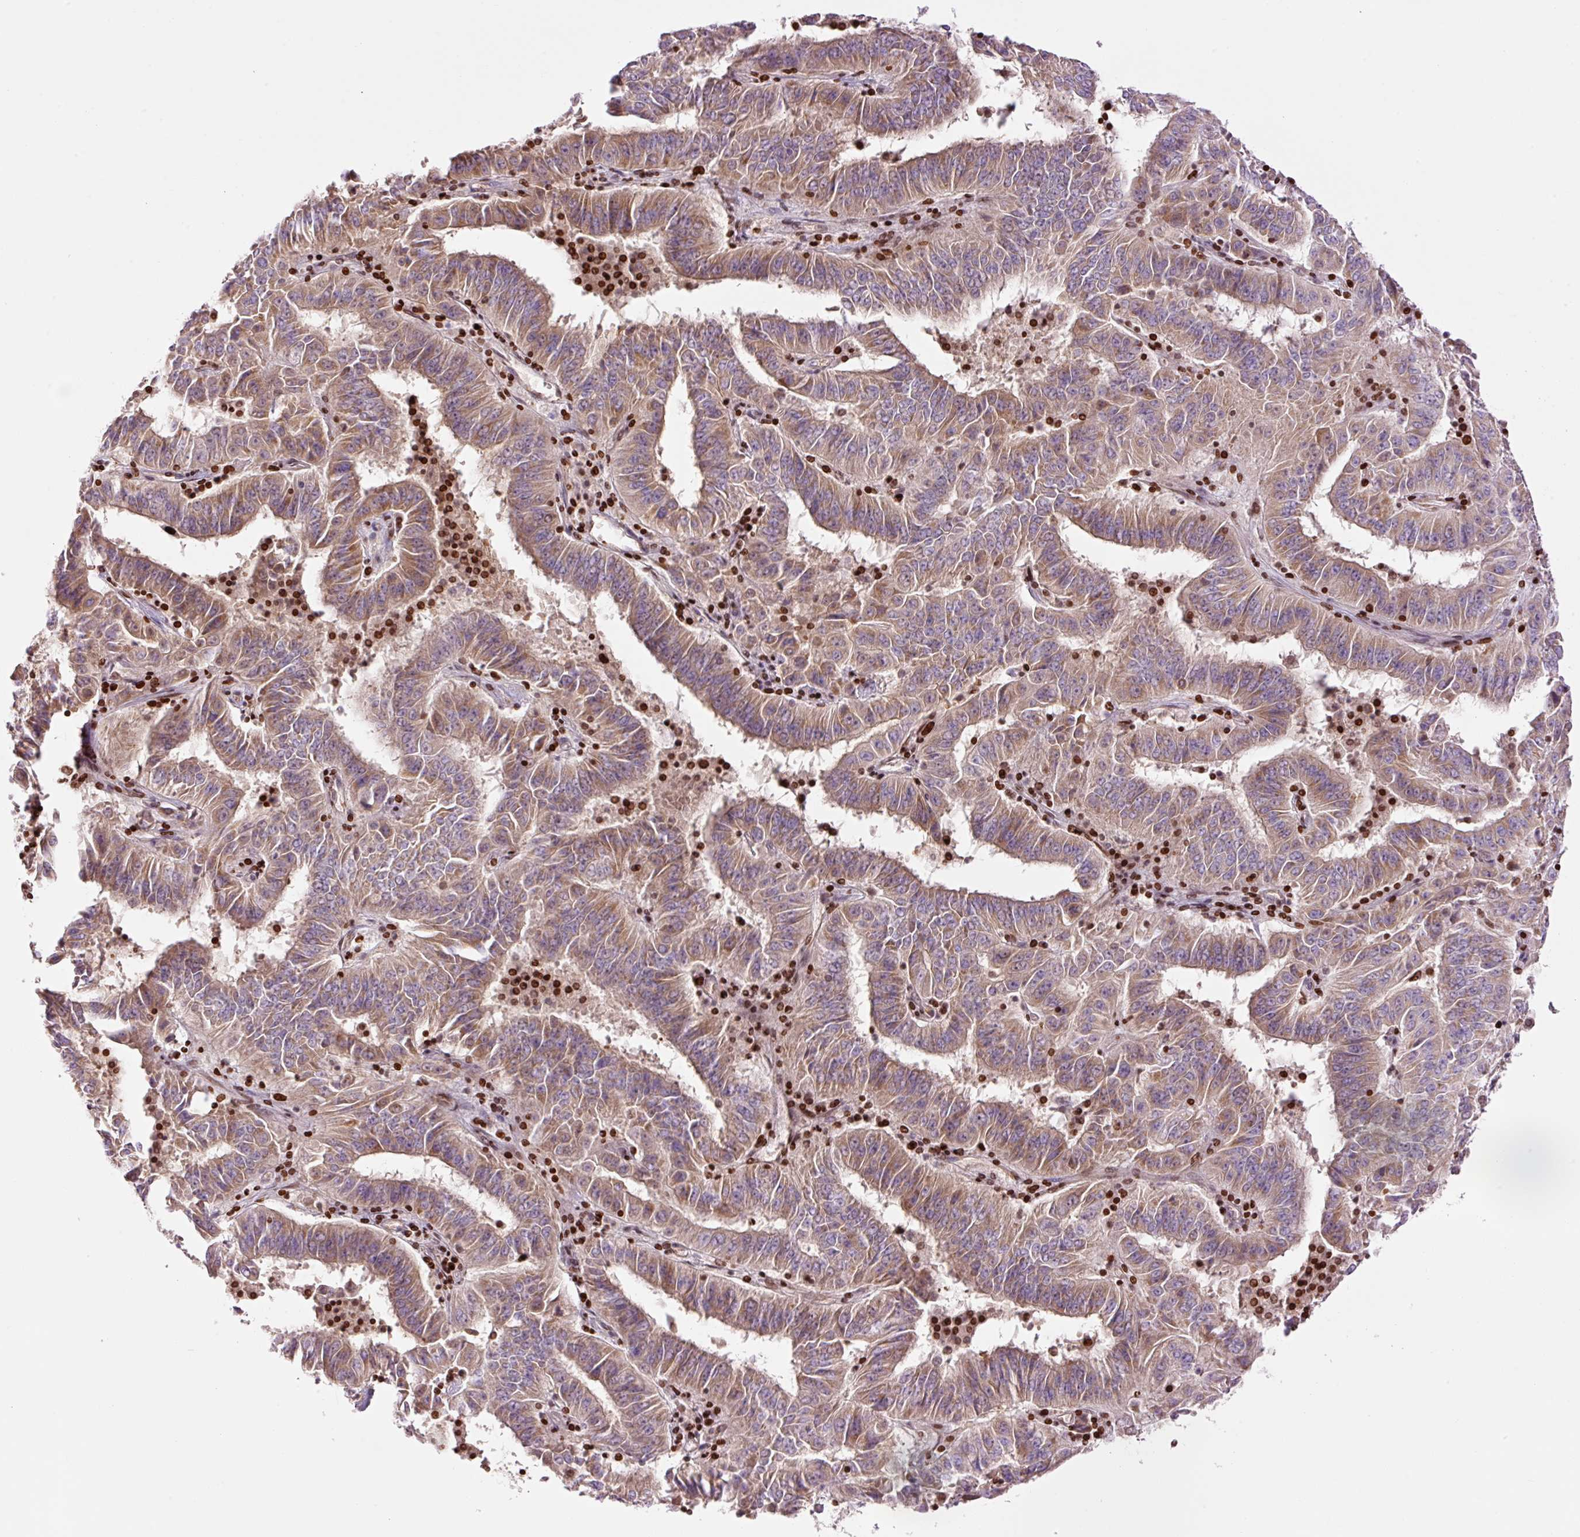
{"staining": {"intensity": "moderate", "quantity": ">75%", "location": "cytoplasmic/membranous"}, "tissue": "pancreatic cancer", "cell_type": "Tumor cells", "image_type": "cancer", "snomed": [{"axis": "morphology", "description": "Adenocarcinoma, NOS"}, {"axis": "topography", "description": "Pancreas"}], "caption": "IHC staining of pancreatic adenocarcinoma, which displays medium levels of moderate cytoplasmic/membranous expression in about >75% of tumor cells indicating moderate cytoplasmic/membranous protein expression. The staining was performed using DAB (brown) for protein detection and nuclei were counterstained in hematoxylin (blue).", "gene": "TMEM8B", "patient": {"sex": "male", "age": 63}}